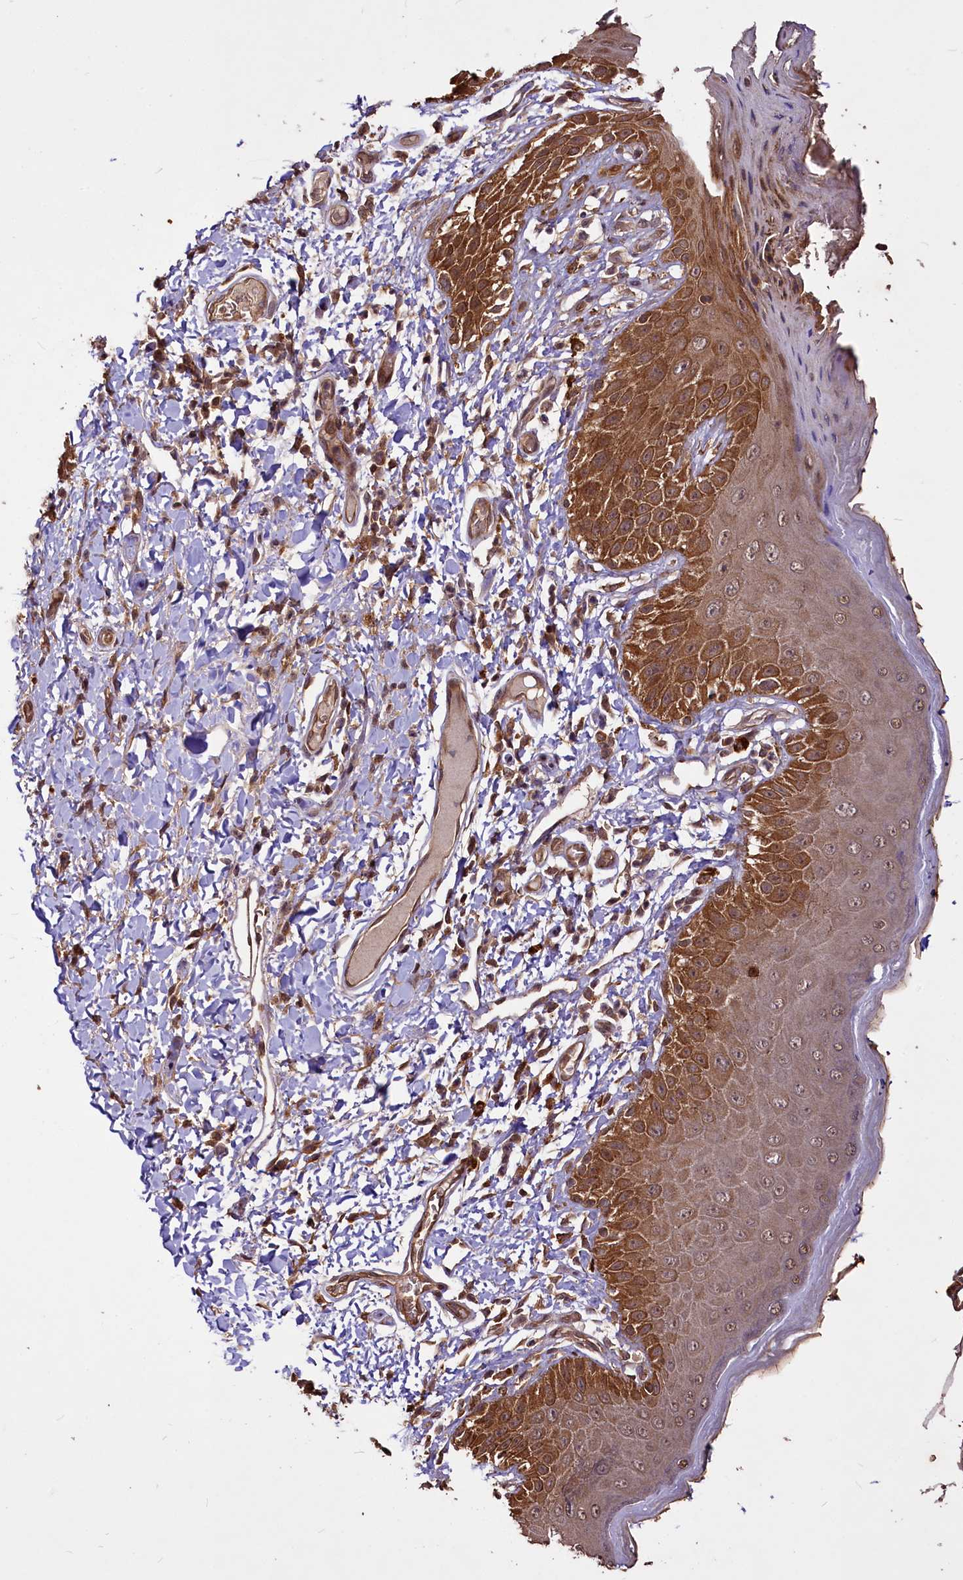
{"staining": {"intensity": "moderate", "quantity": ">75%", "location": "cytoplasmic/membranous,nuclear"}, "tissue": "skin", "cell_type": "Epidermal cells", "image_type": "normal", "snomed": [{"axis": "morphology", "description": "Normal tissue, NOS"}, {"axis": "topography", "description": "Anal"}], "caption": "Immunohistochemistry photomicrograph of benign skin stained for a protein (brown), which exhibits medium levels of moderate cytoplasmic/membranous,nuclear expression in about >75% of epidermal cells.", "gene": "VPS51", "patient": {"sex": "male", "age": 44}}